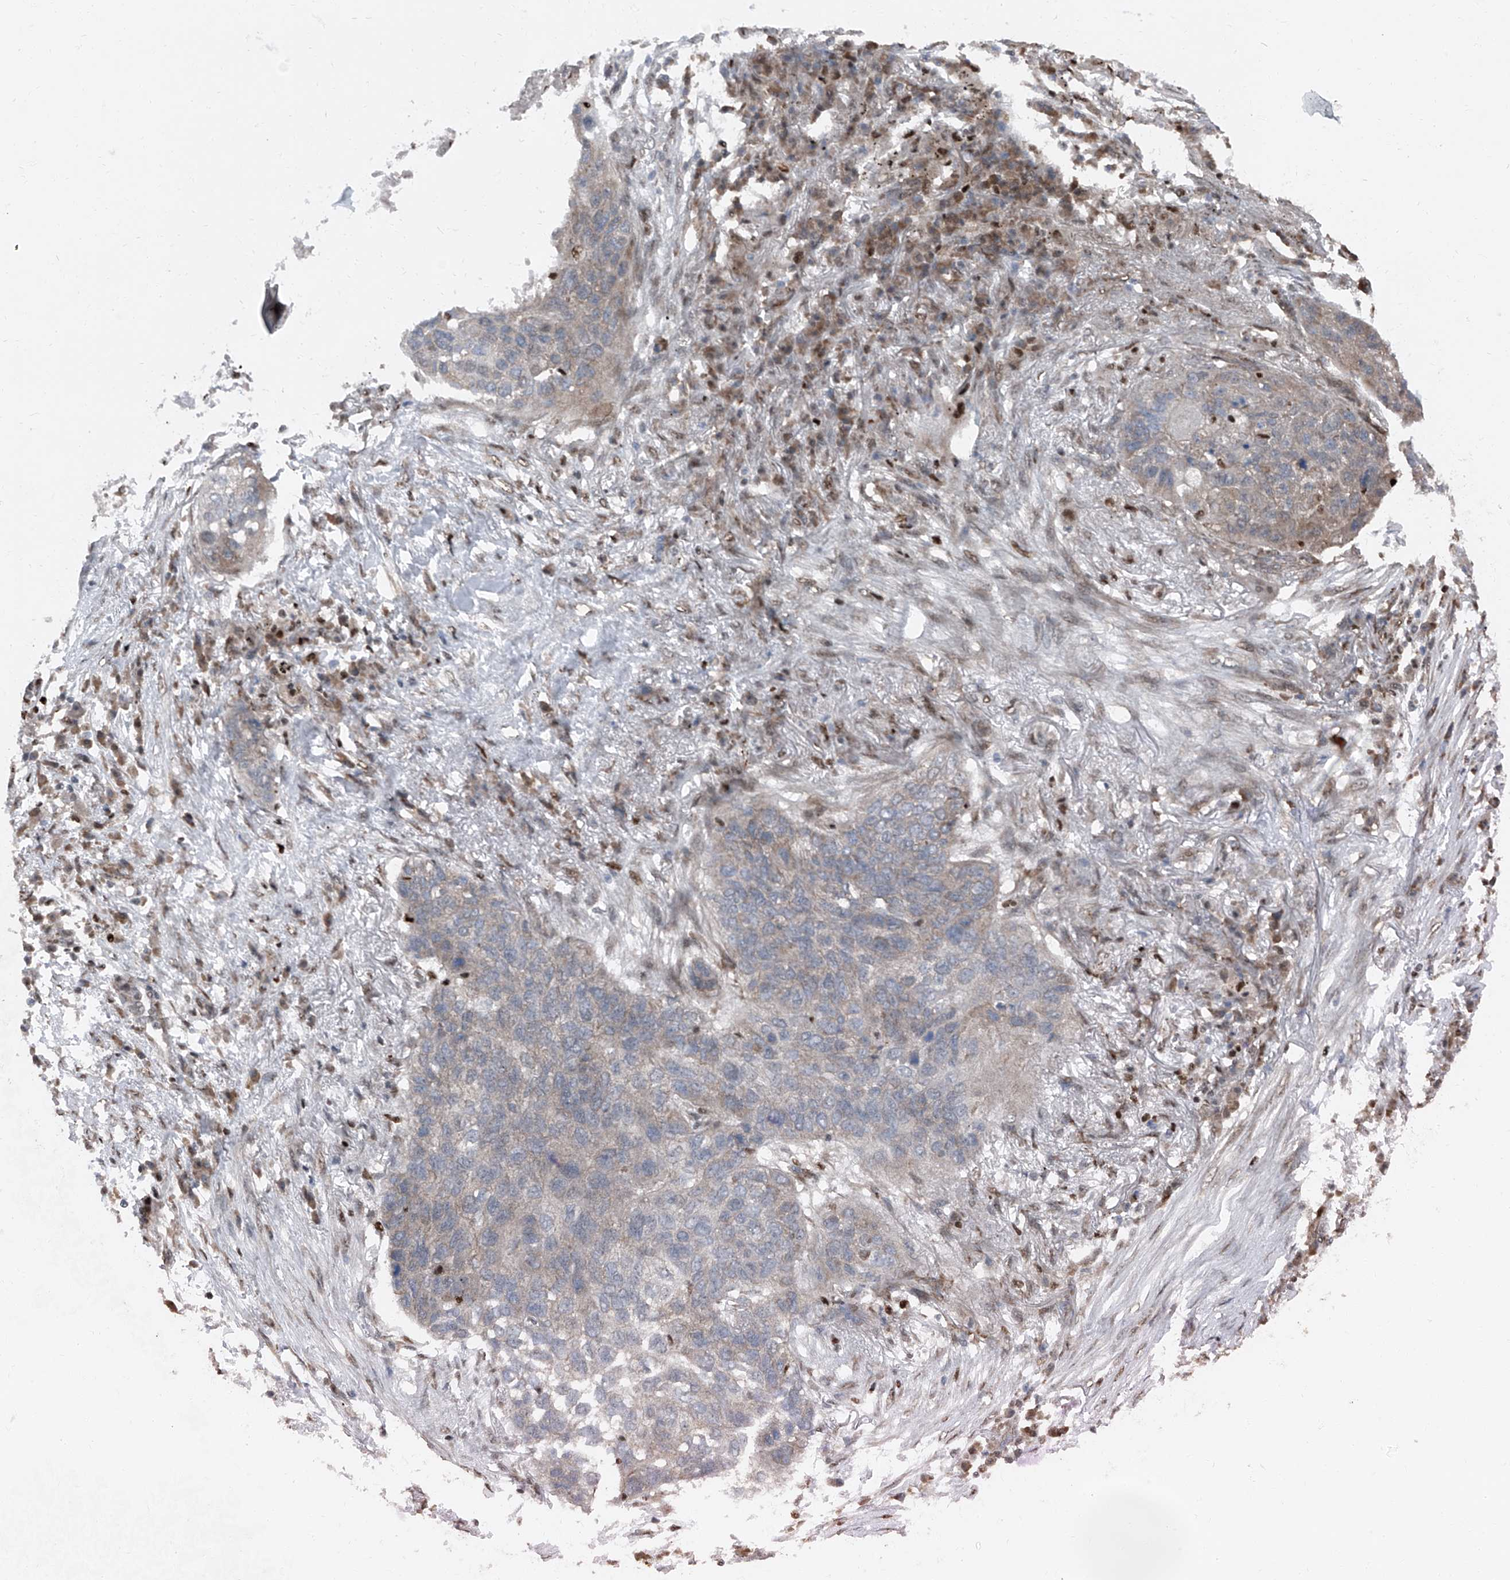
{"staining": {"intensity": "weak", "quantity": "25%-75%", "location": "cytoplasmic/membranous"}, "tissue": "lung cancer", "cell_type": "Tumor cells", "image_type": "cancer", "snomed": [{"axis": "morphology", "description": "Squamous cell carcinoma, NOS"}, {"axis": "topography", "description": "Lung"}], "caption": "Immunohistochemistry staining of lung cancer, which demonstrates low levels of weak cytoplasmic/membranous staining in about 25%-75% of tumor cells indicating weak cytoplasmic/membranous protein staining. The staining was performed using DAB (brown) for protein detection and nuclei were counterstained in hematoxylin (blue).", "gene": "FKBP5", "patient": {"sex": "female", "age": 63}}